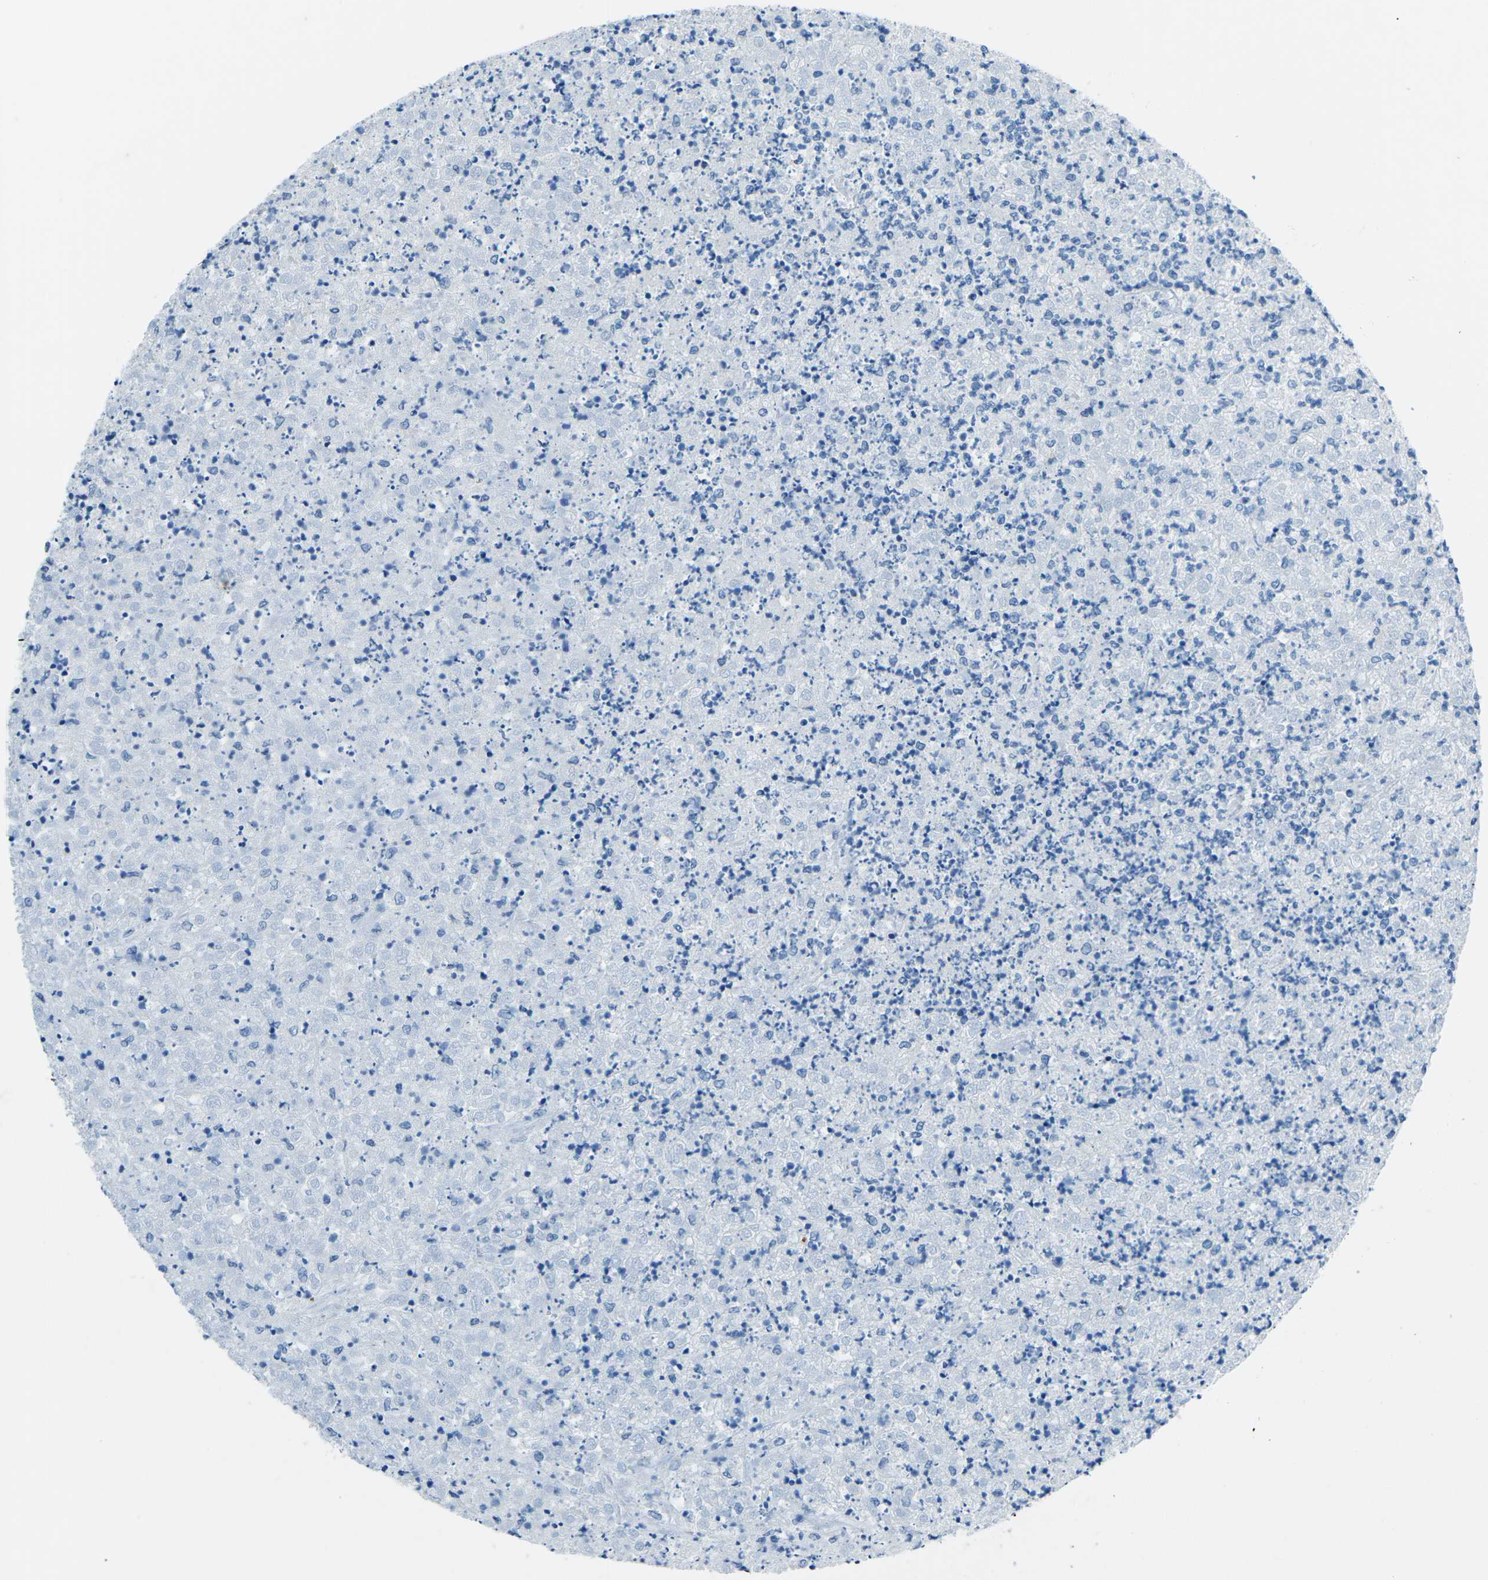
{"staining": {"intensity": "negative", "quantity": "none", "location": "none"}, "tissue": "renal cancer", "cell_type": "Tumor cells", "image_type": "cancer", "snomed": [{"axis": "morphology", "description": "Adenocarcinoma, NOS"}, {"axis": "topography", "description": "Kidney"}], "caption": "Immunohistochemical staining of renal adenocarcinoma demonstrates no significant staining in tumor cells.", "gene": "MYH8", "patient": {"sex": "female", "age": 54}}